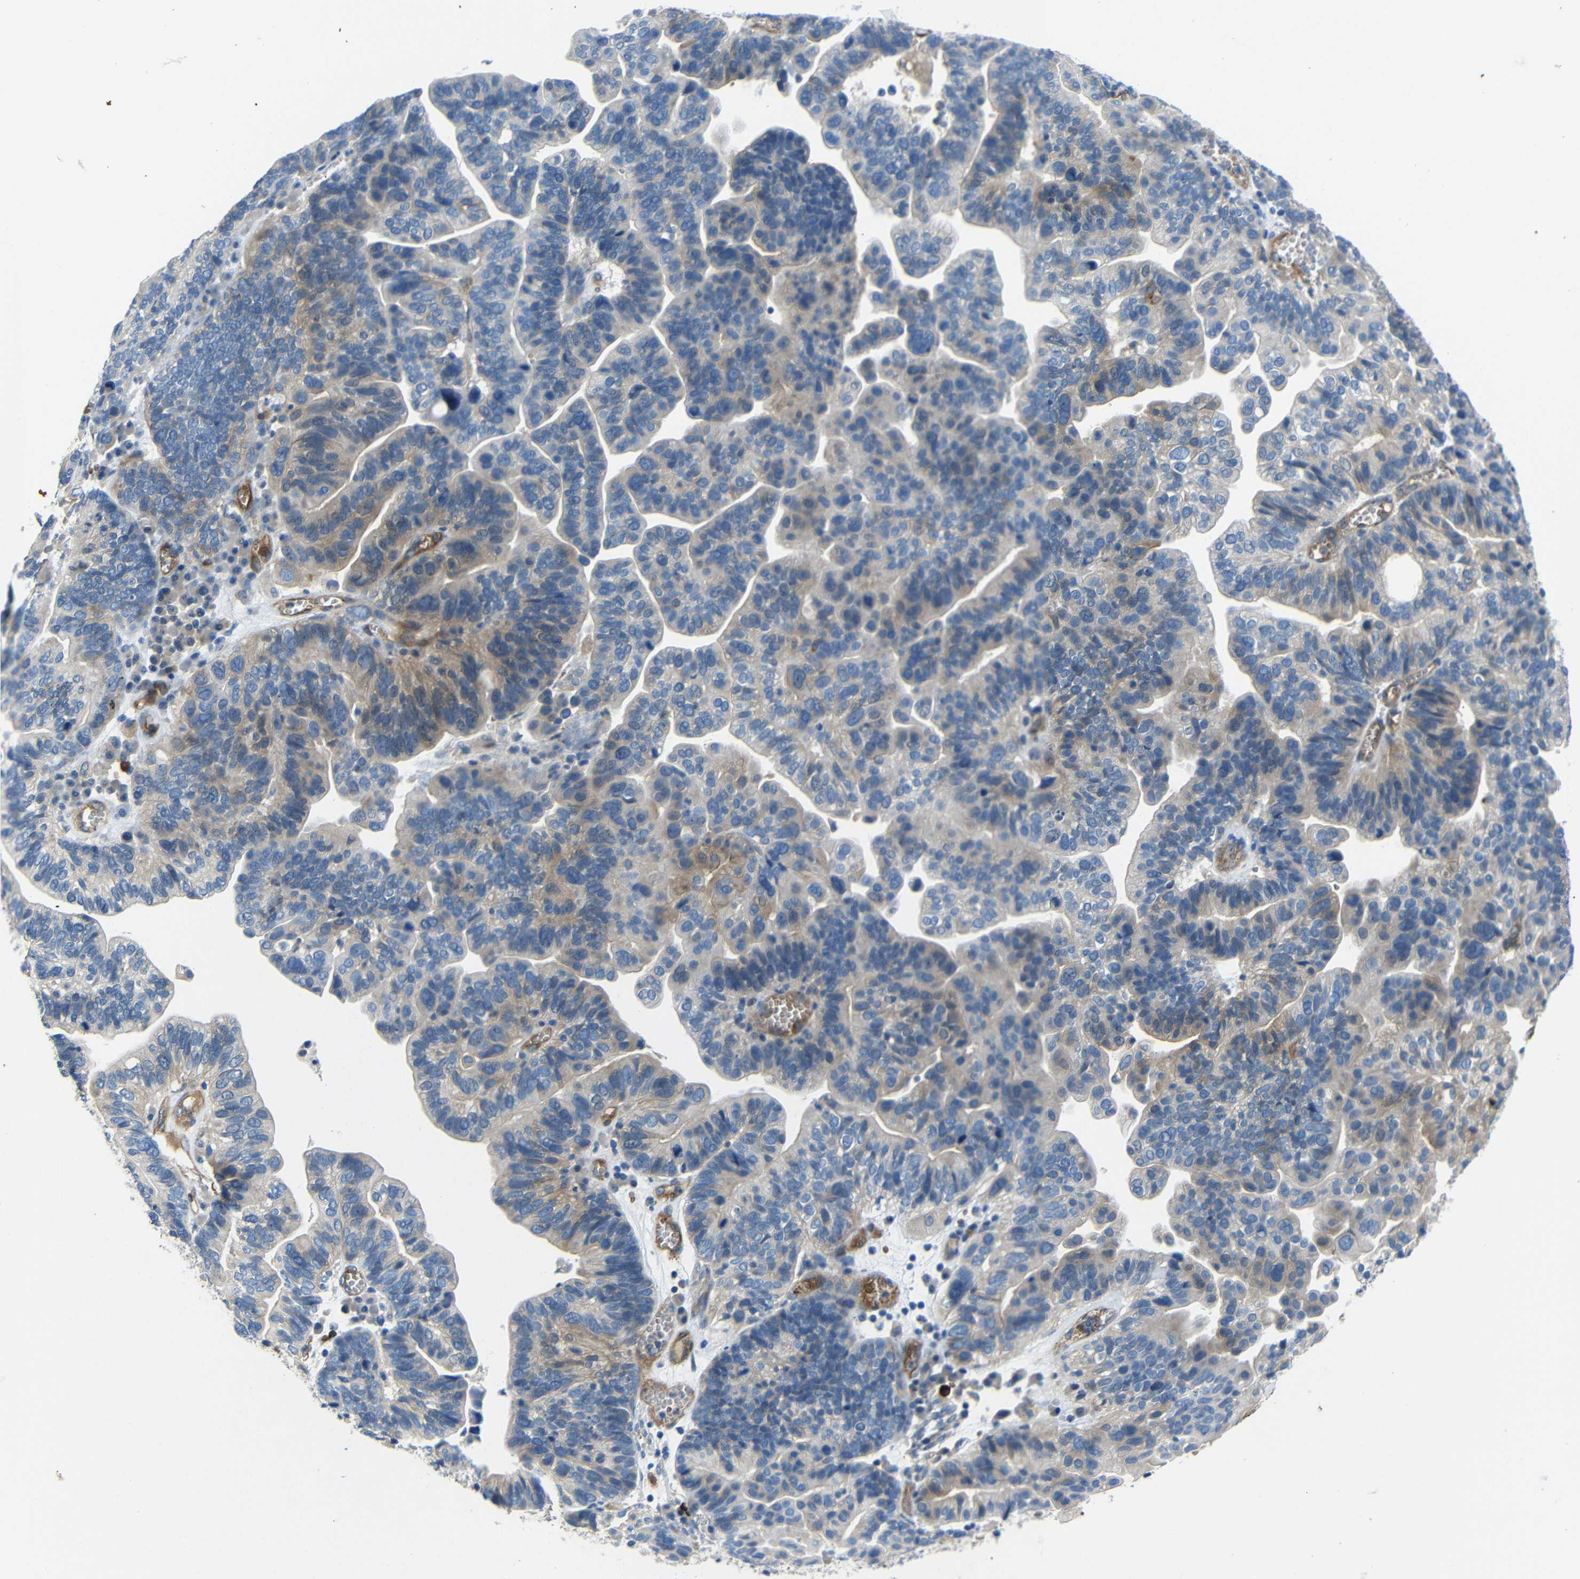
{"staining": {"intensity": "weak", "quantity": "25%-75%", "location": "cytoplasmic/membranous"}, "tissue": "ovarian cancer", "cell_type": "Tumor cells", "image_type": "cancer", "snomed": [{"axis": "morphology", "description": "Cystadenocarcinoma, serous, NOS"}, {"axis": "topography", "description": "Ovary"}], "caption": "Serous cystadenocarcinoma (ovarian) stained with a brown dye shows weak cytoplasmic/membranous positive positivity in approximately 25%-75% of tumor cells.", "gene": "MYO1B", "patient": {"sex": "female", "age": 56}}